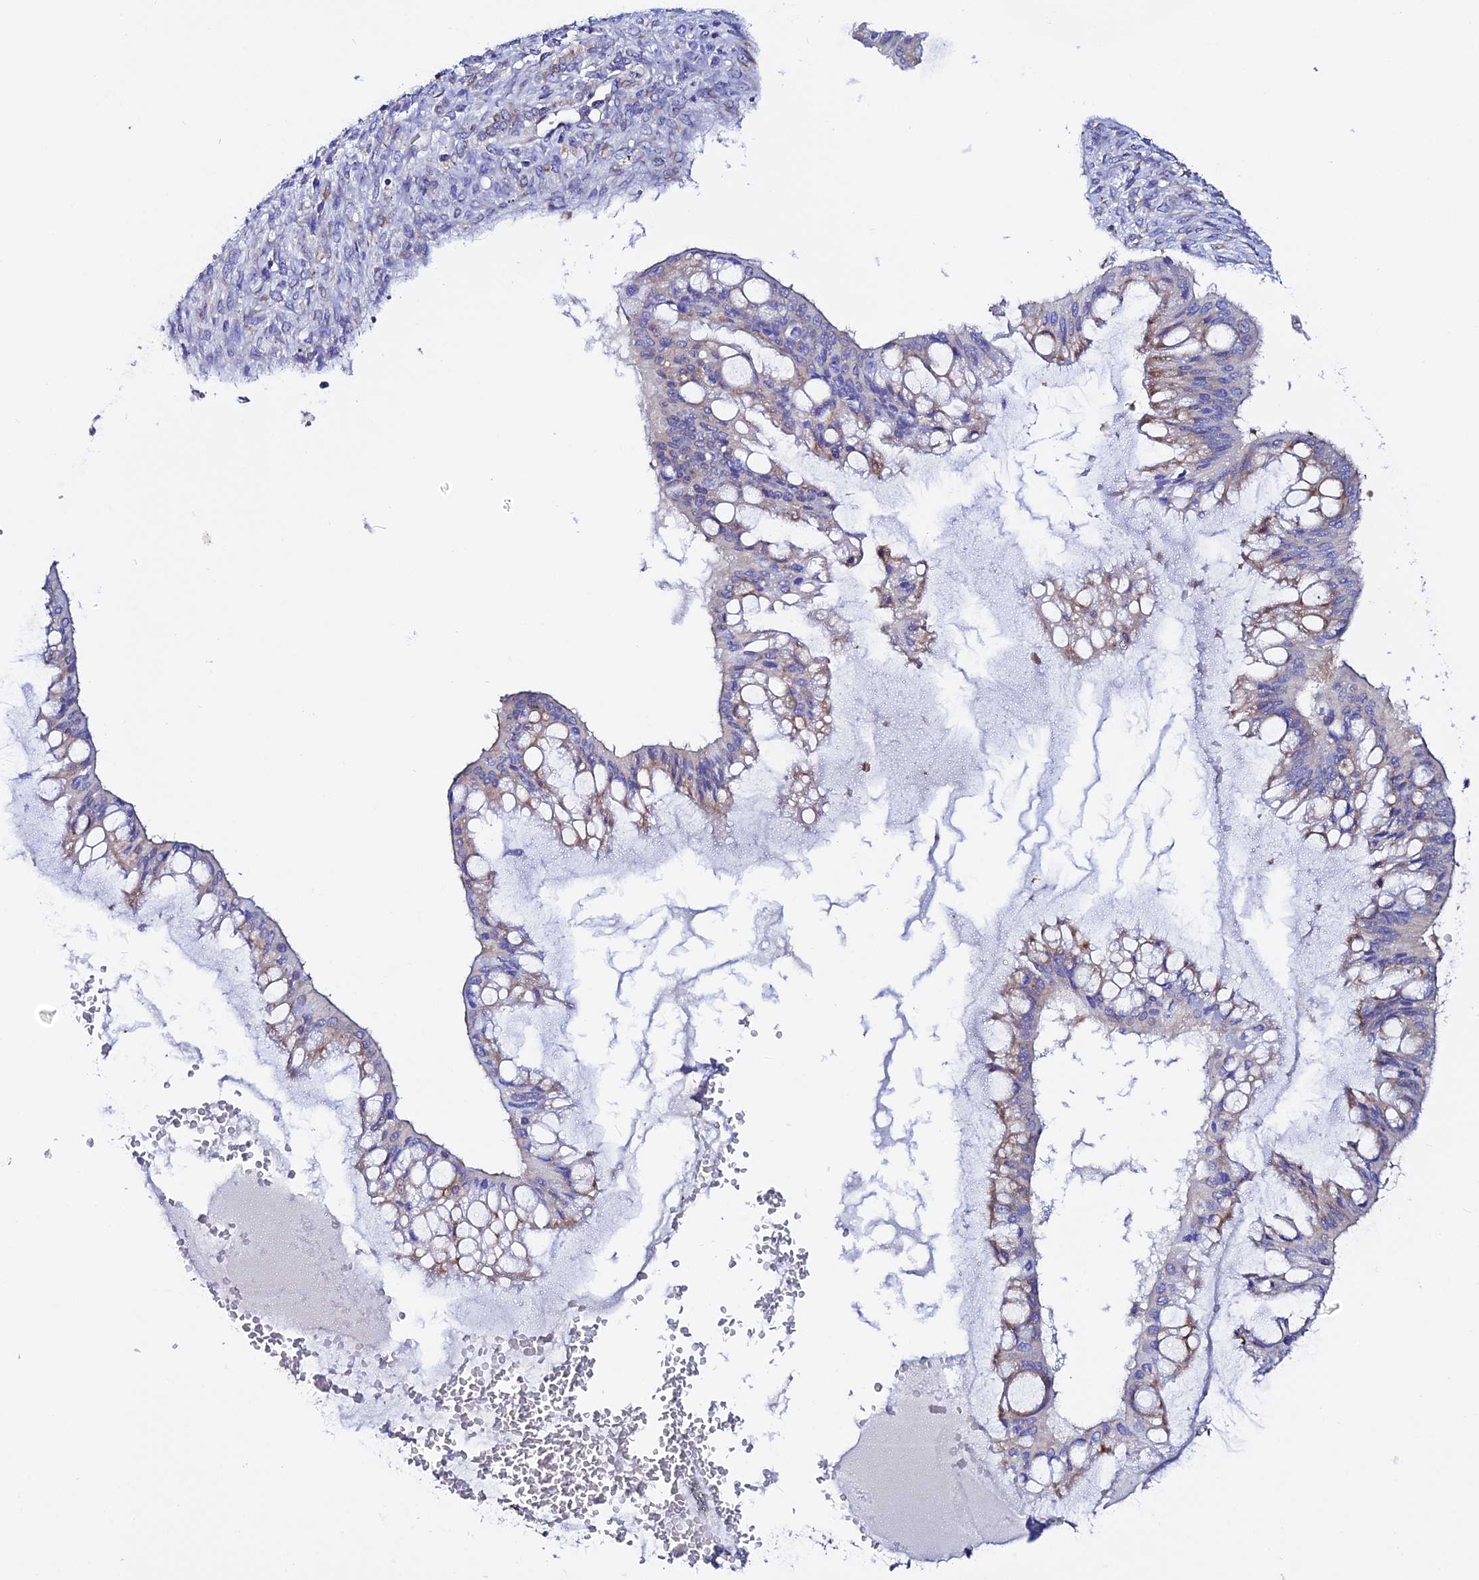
{"staining": {"intensity": "moderate", "quantity": "25%-75%", "location": "cytoplasmic/membranous"}, "tissue": "ovarian cancer", "cell_type": "Tumor cells", "image_type": "cancer", "snomed": [{"axis": "morphology", "description": "Cystadenocarcinoma, mucinous, NOS"}, {"axis": "topography", "description": "Ovary"}], "caption": "Protein expression analysis of human ovarian mucinous cystadenocarcinoma reveals moderate cytoplasmic/membranous staining in about 25%-75% of tumor cells. Immunohistochemistry stains the protein of interest in brown and the nuclei are stained blue.", "gene": "EEF1G", "patient": {"sex": "female", "age": 73}}